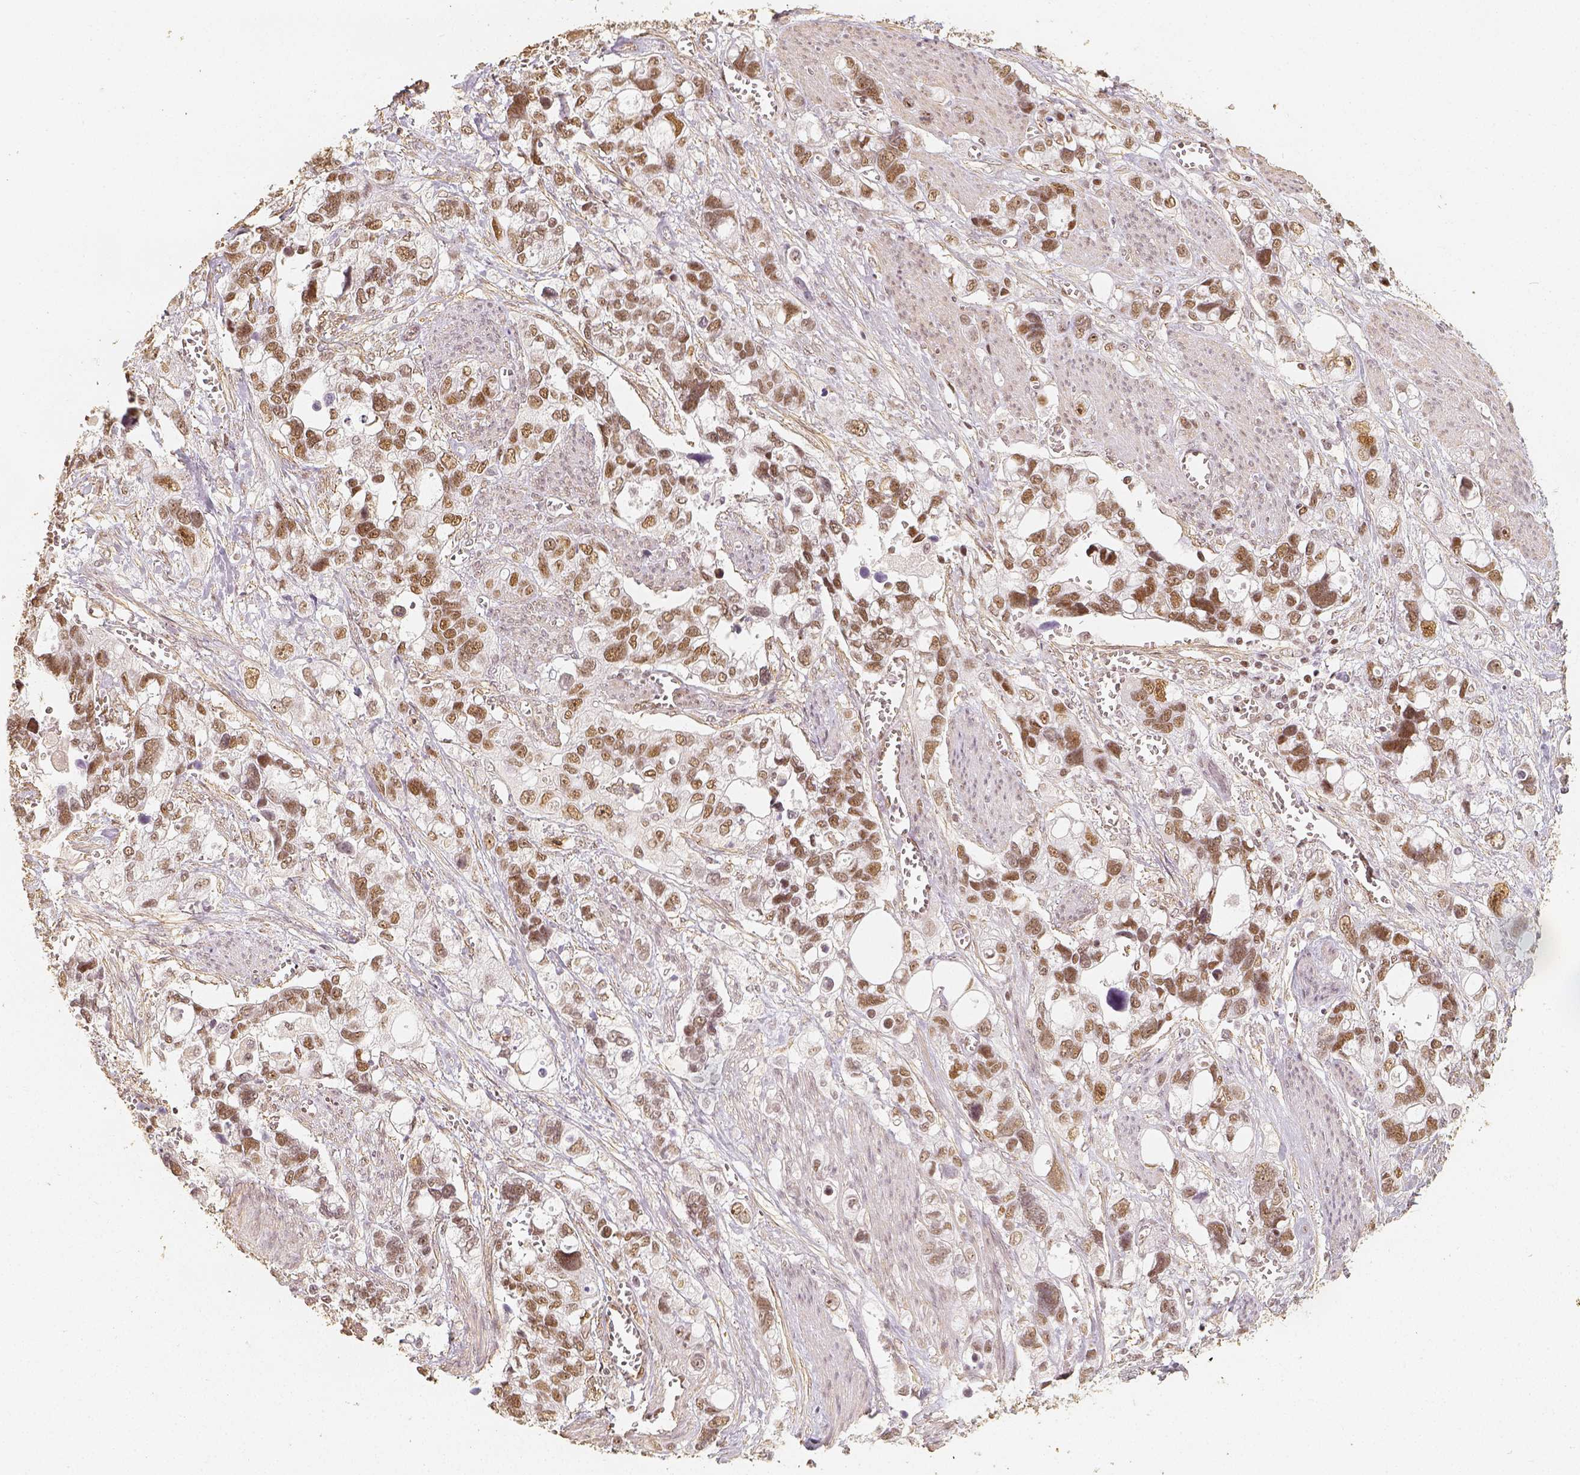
{"staining": {"intensity": "moderate", "quantity": ">75%", "location": "nuclear"}, "tissue": "stomach cancer", "cell_type": "Tumor cells", "image_type": "cancer", "snomed": [{"axis": "morphology", "description": "Adenocarcinoma, NOS"}, {"axis": "topography", "description": "Stomach, upper"}], "caption": "Stomach adenocarcinoma stained with a protein marker demonstrates moderate staining in tumor cells.", "gene": "HDAC1", "patient": {"sex": "female", "age": 81}}